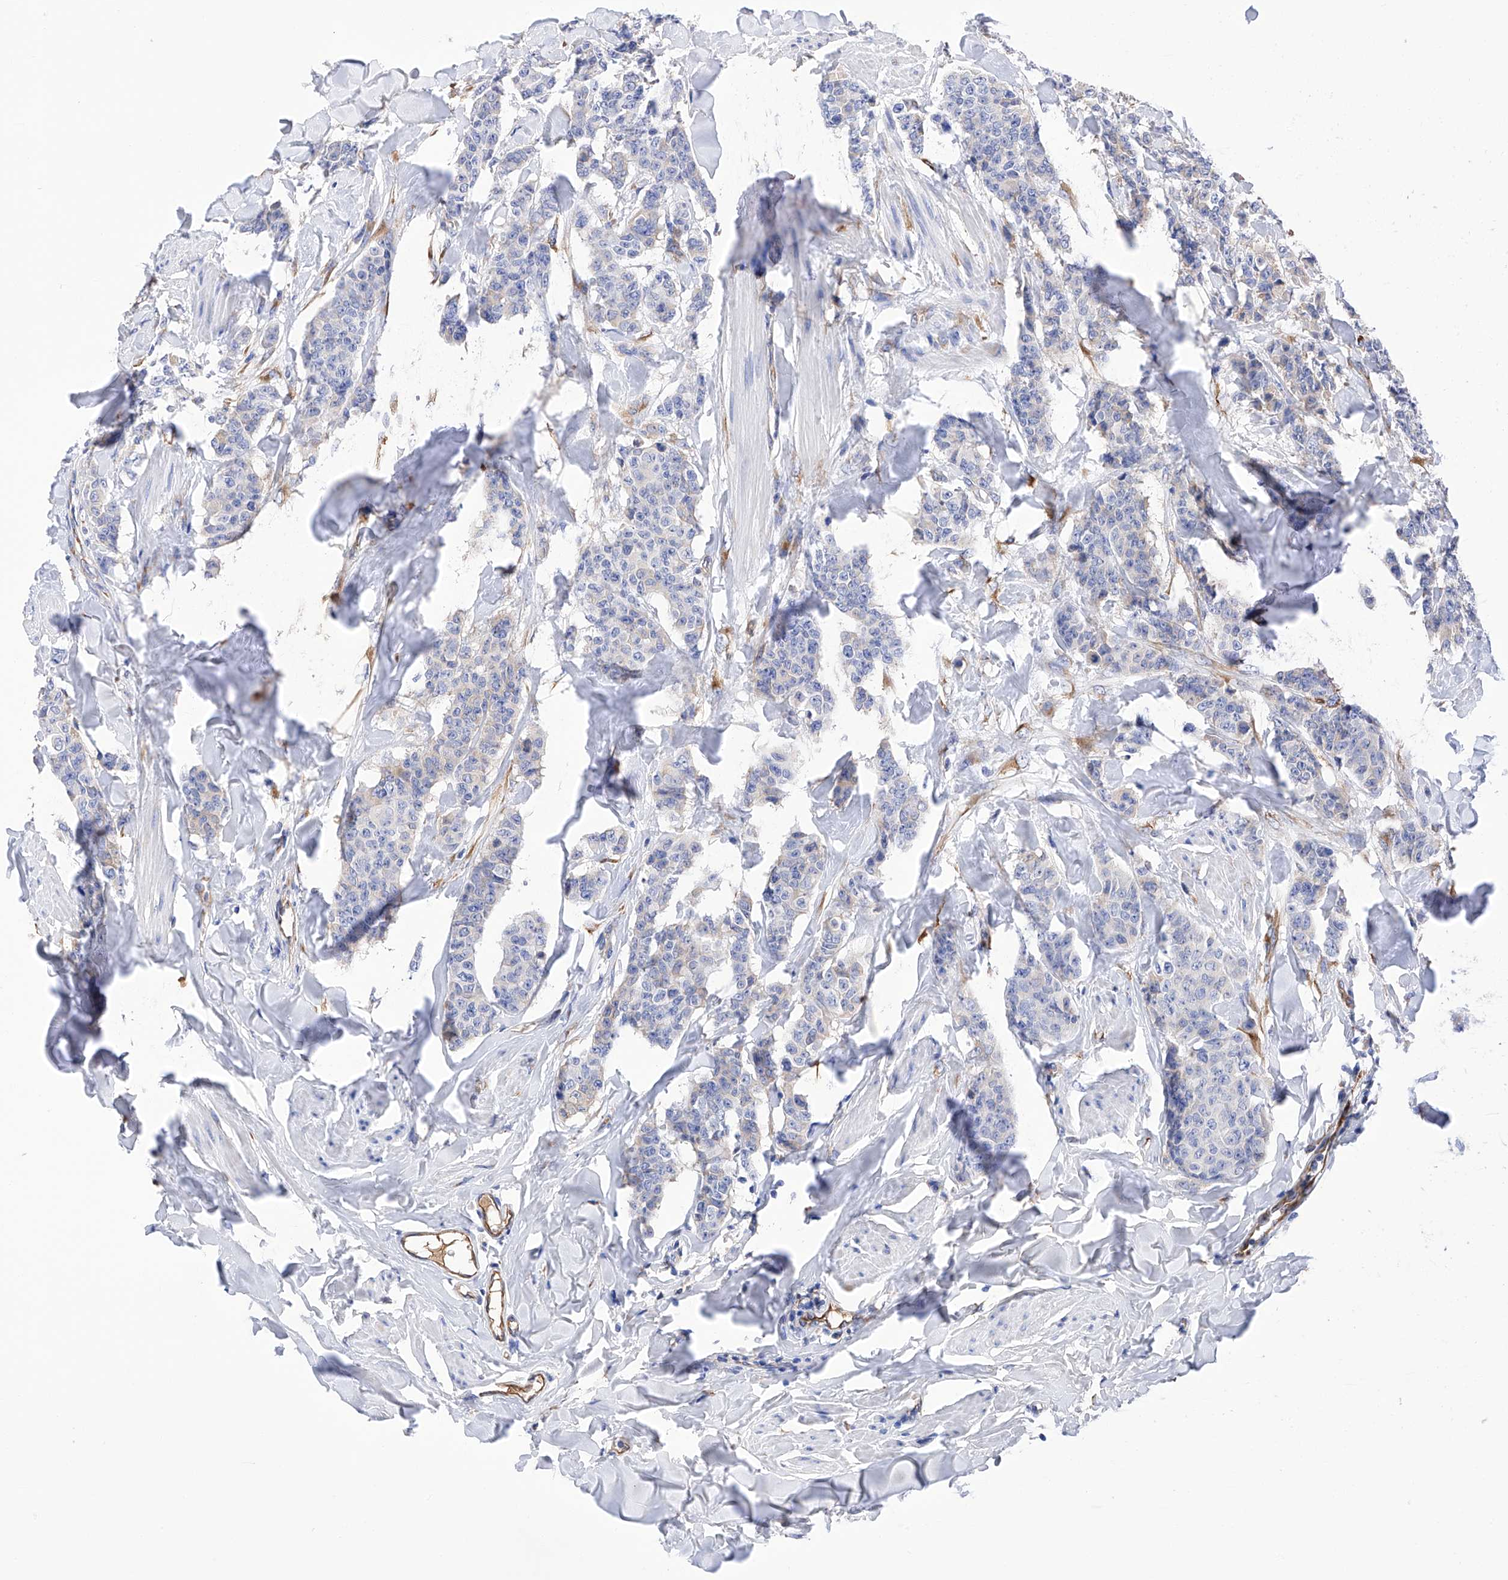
{"staining": {"intensity": "negative", "quantity": "none", "location": "none"}, "tissue": "breast cancer", "cell_type": "Tumor cells", "image_type": "cancer", "snomed": [{"axis": "morphology", "description": "Duct carcinoma"}, {"axis": "topography", "description": "Breast"}], "caption": "Tumor cells are negative for protein expression in human breast infiltrating ductal carcinoma.", "gene": "PDIA5", "patient": {"sex": "female", "age": 40}}